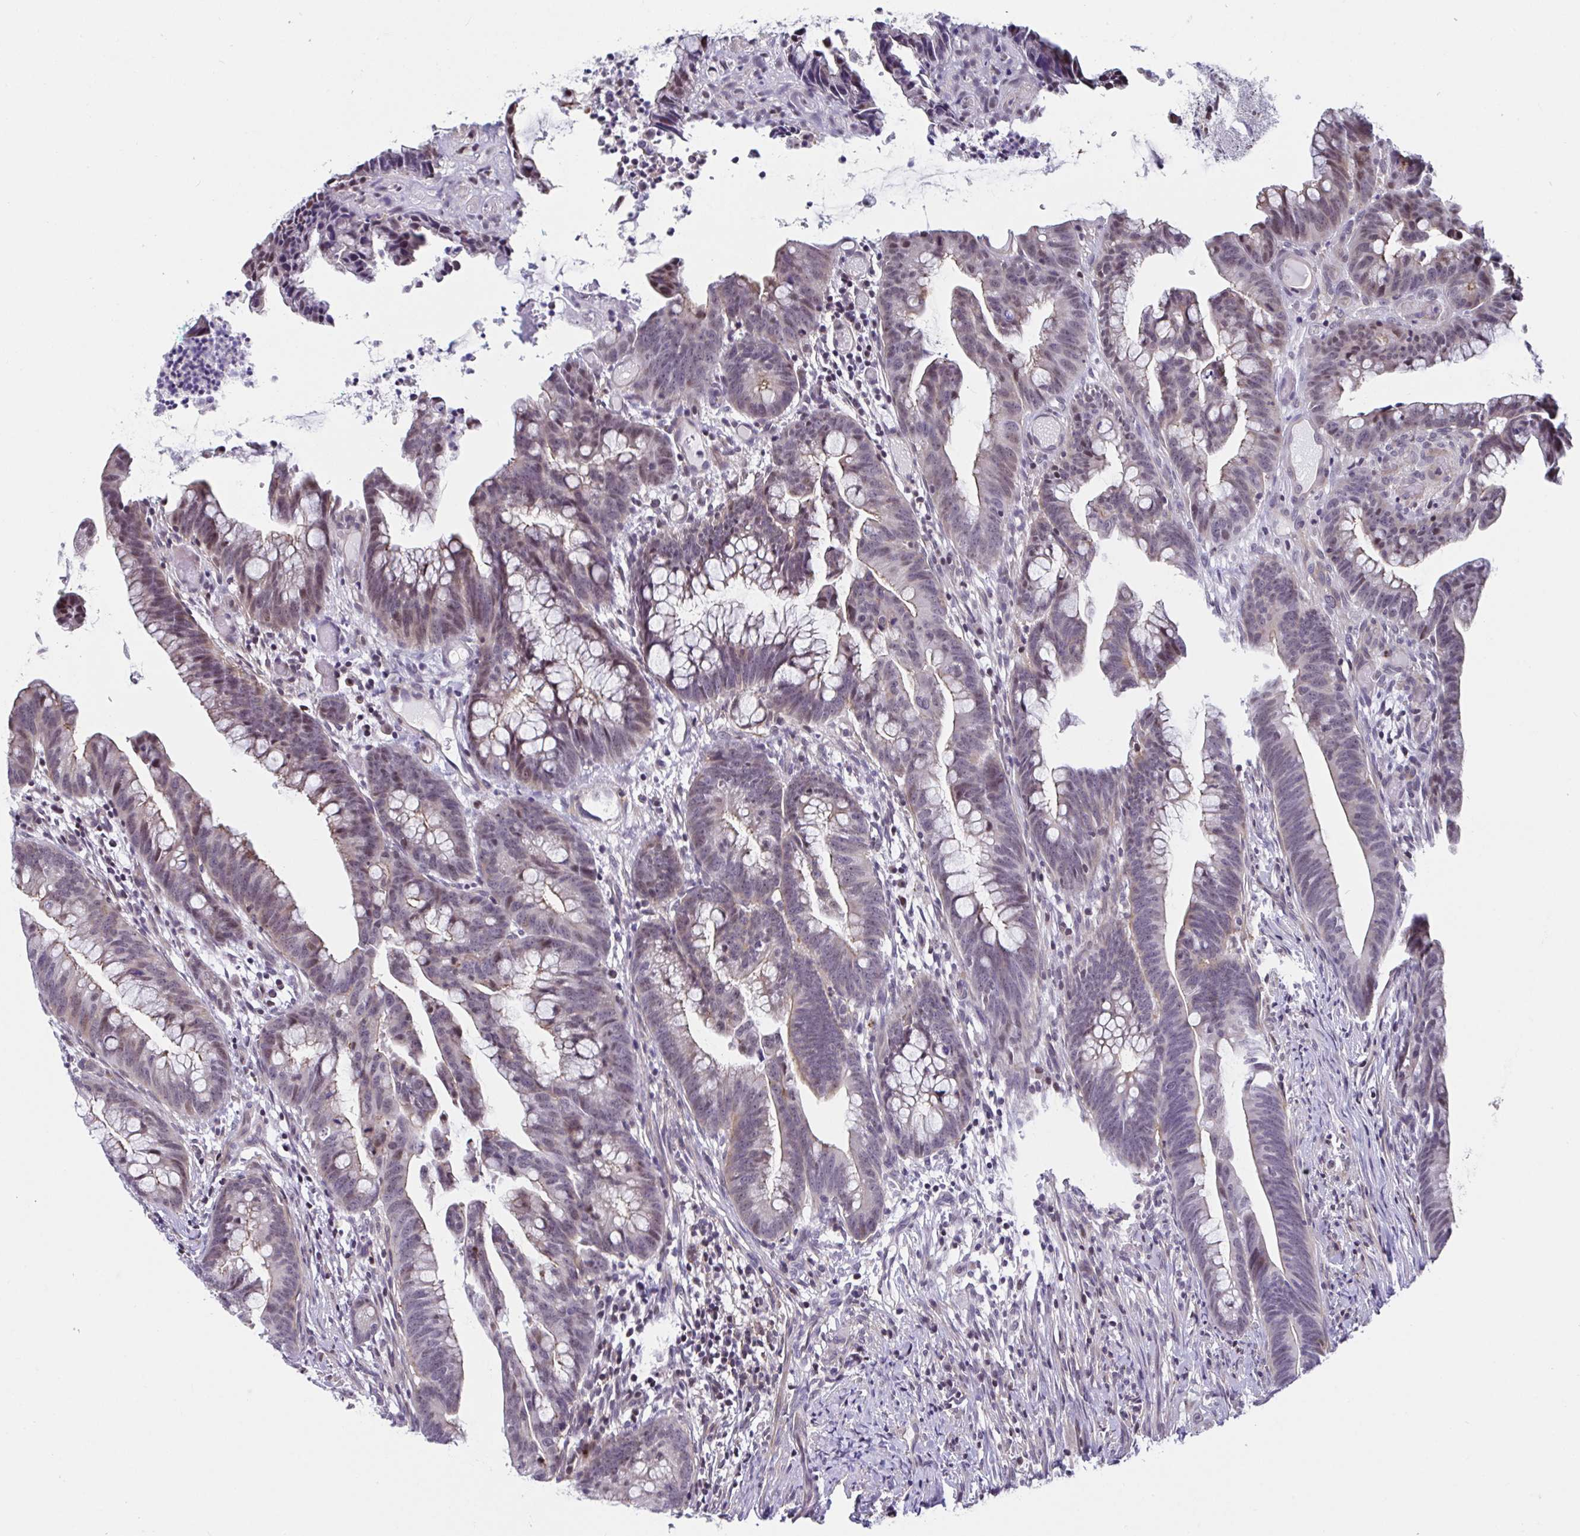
{"staining": {"intensity": "weak", "quantity": "25%-75%", "location": "cytoplasmic/membranous,nuclear"}, "tissue": "colorectal cancer", "cell_type": "Tumor cells", "image_type": "cancer", "snomed": [{"axis": "morphology", "description": "Adenocarcinoma, NOS"}, {"axis": "topography", "description": "Colon"}], "caption": "Human colorectal cancer stained with a brown dye exhibits weak cytoplasmic/membranous and nuclear positive staining in approximately 25%-75% of tumor cells.", "gene": "WDR72", "patient": {"sex": "male", "age": 62}}